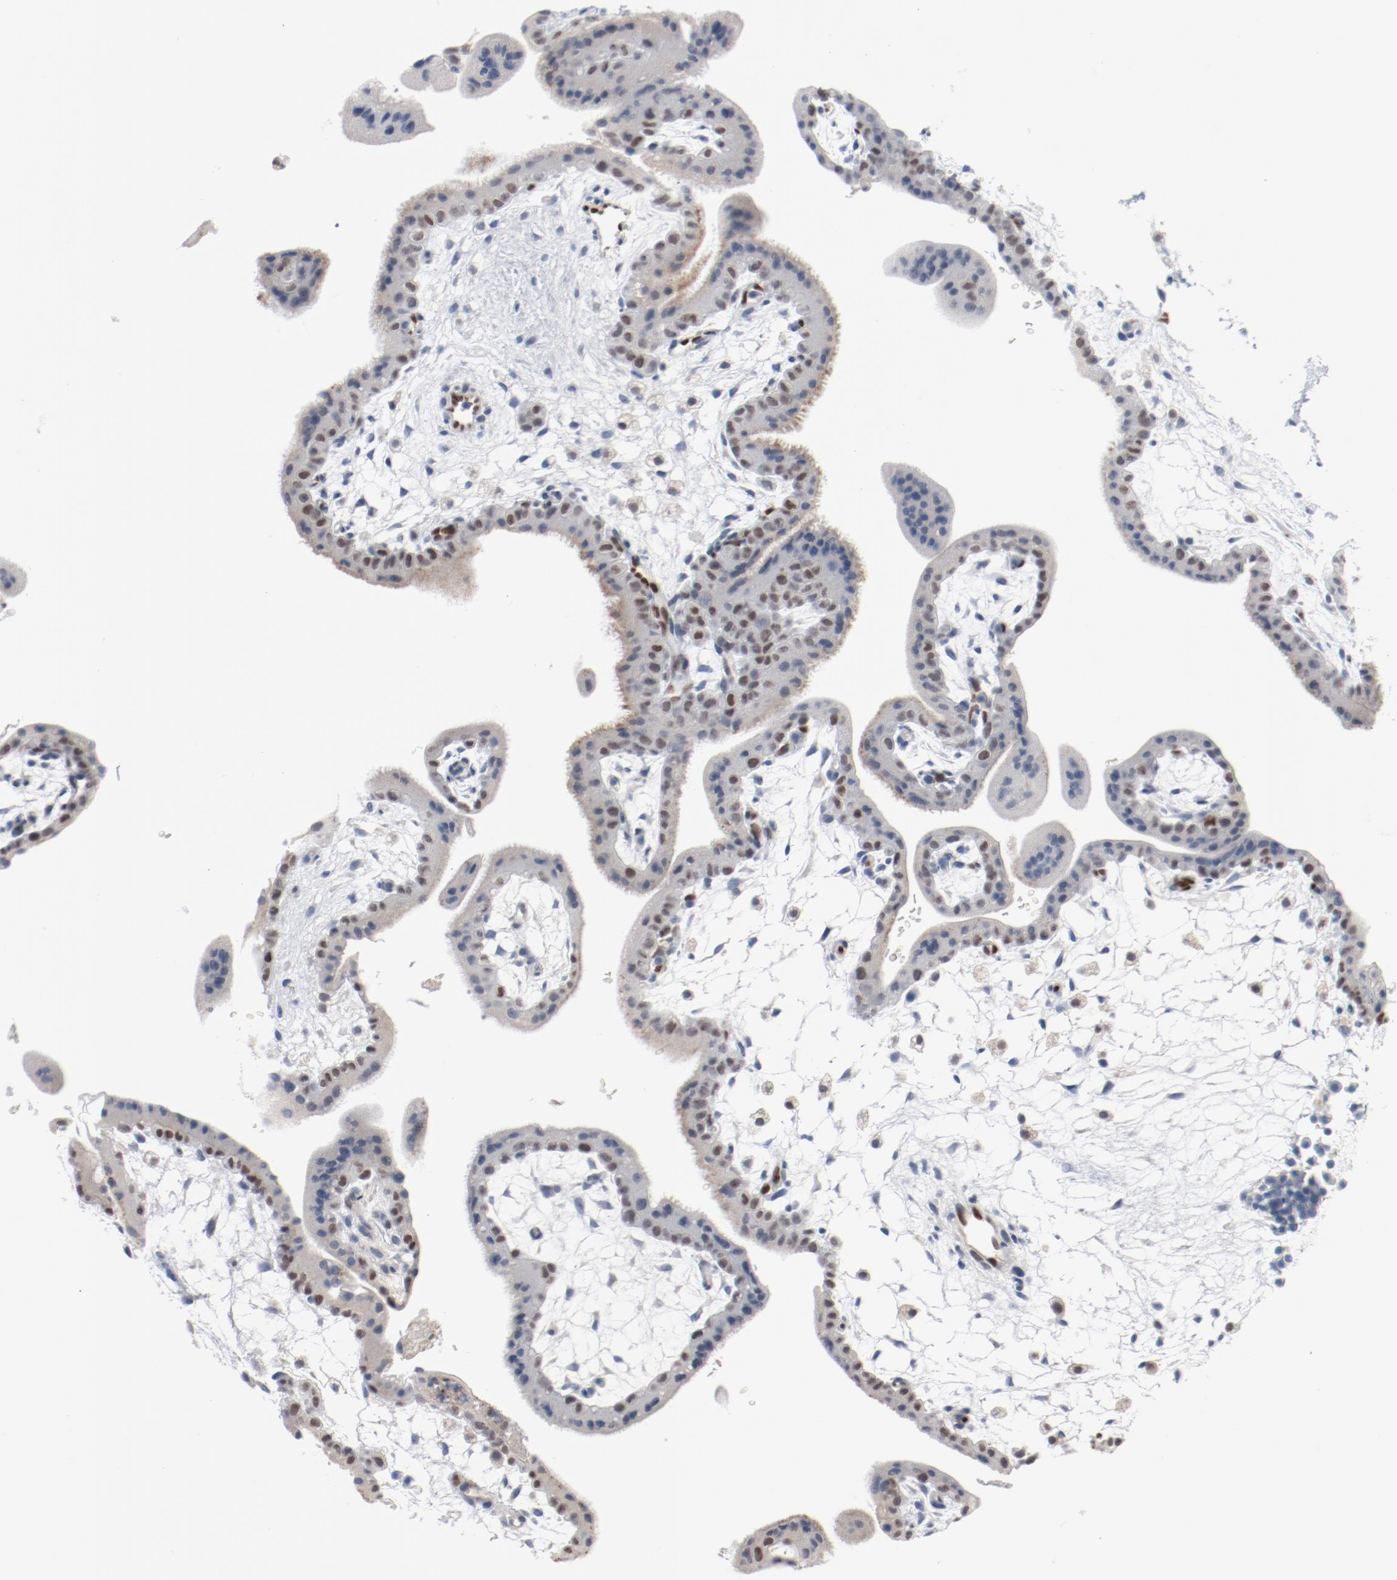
{"staining": {"intensity": "moderate", "quantity": ">75%", "location": "nuclear"}, "tissue": "placenta", "cell_type": "Decidual cells", "image_type": "normal", "snomed": [{"axis": "morphology", "description": "Normal tissue, NOS"}, {"axis": "topography", "description": "Placenta"}], "caption": "Immunohistochemical staining of unremarkable placenta demonstrates >75% levels of moderate nuclear protein expression in about >75% of decidual cells.", "gene": "ENSG00000285708", "patient": {"sex": "female", "age": 35}}